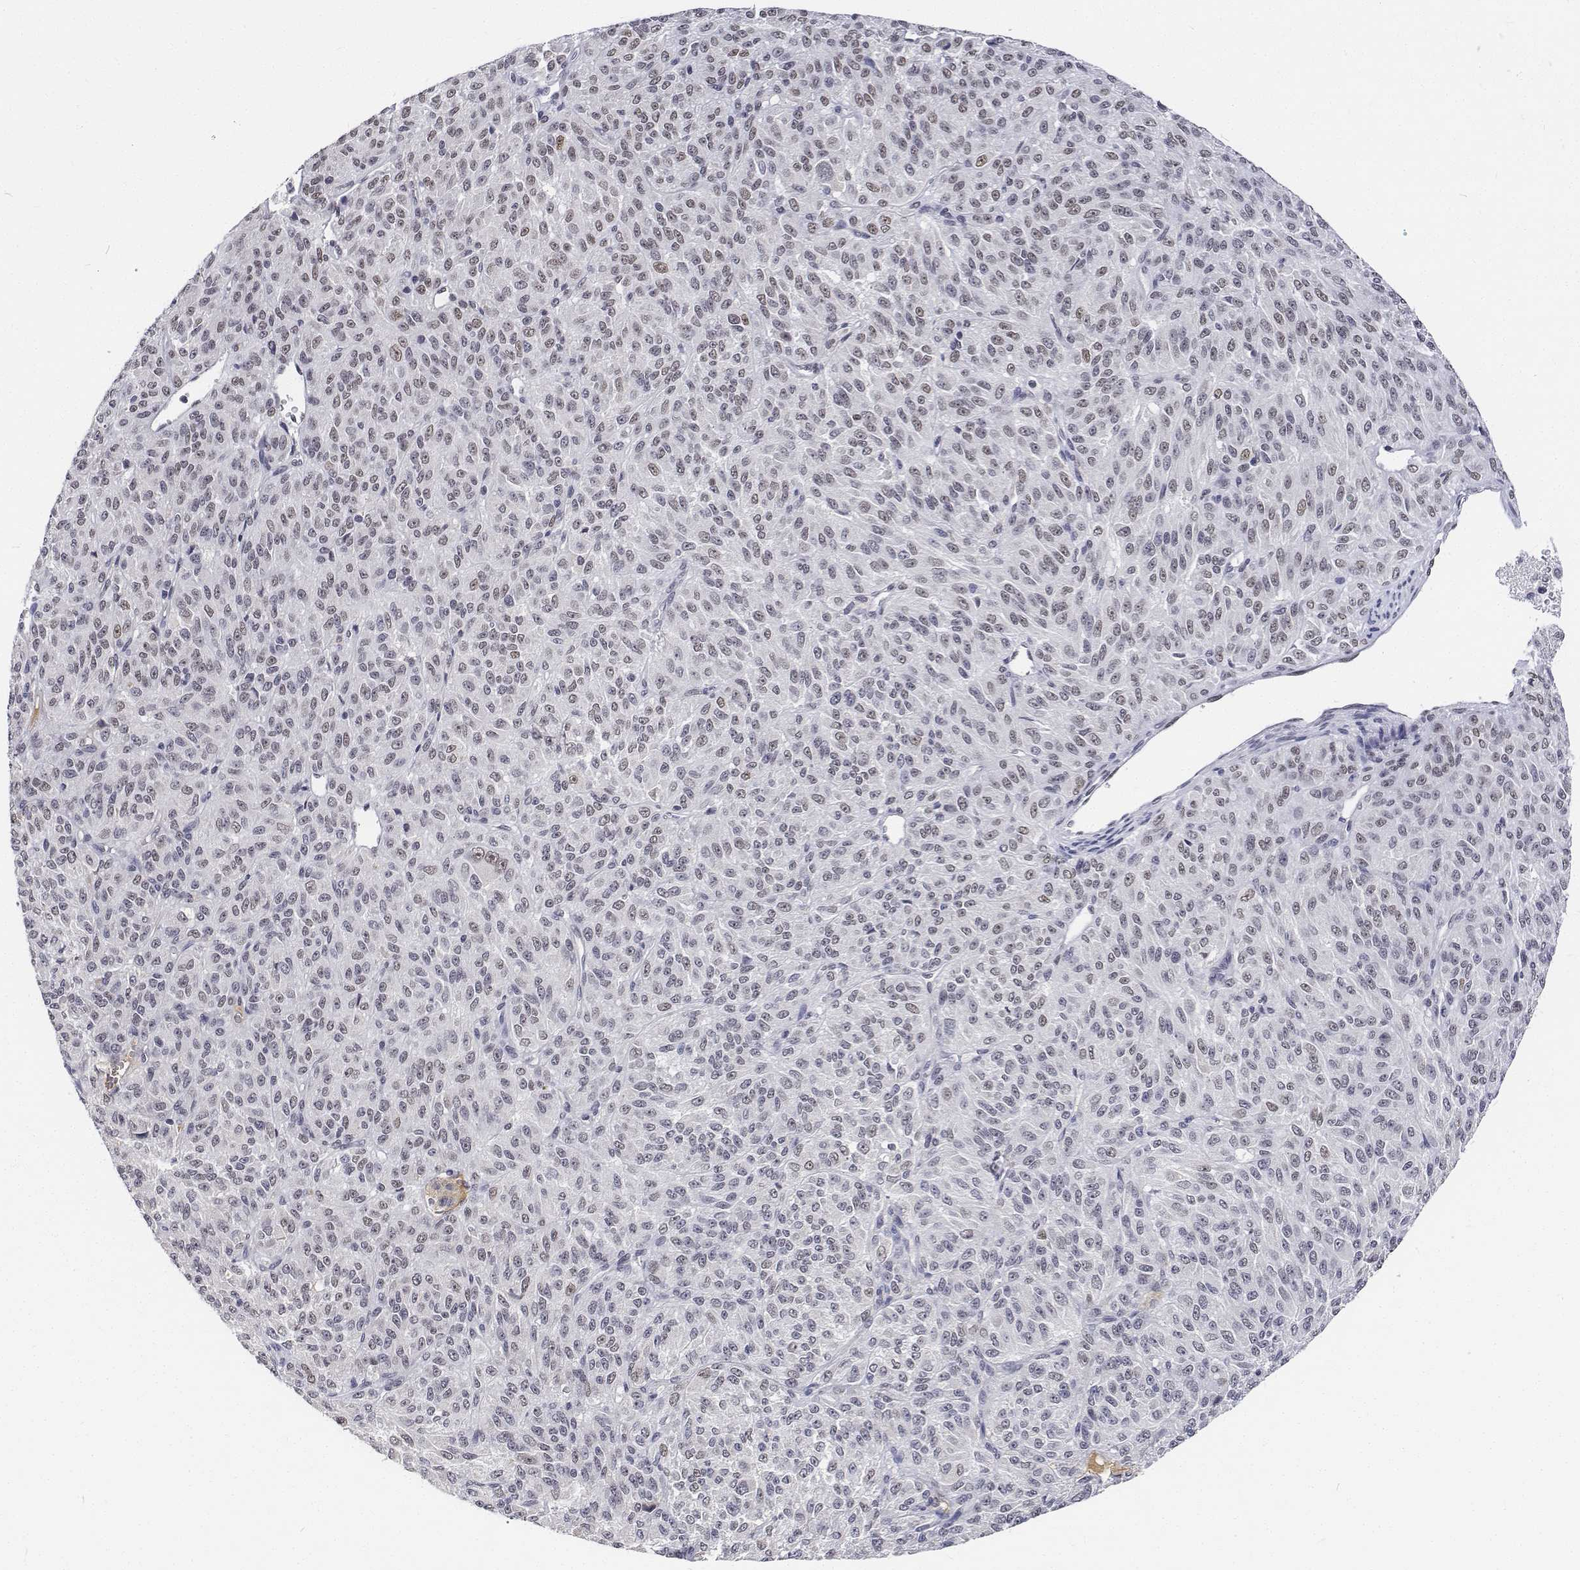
{"staining": {"intensity": "weak", "quantity": "<25%", "location": "nuclear"}, "tissue": "melanoma", "cell_type": "Tumor cells", "image_type": "cancer", "snomed": [{"axis": "morphology", "description": "Malignant melanoma, Metastatic site"}, {"axis": "topography", "description": "Brain"}], "caption": "The photomicrograph shows no staining of tumor cells in malignant melanoma (metastatic site).", "gene": "ATRX", "patient": {"sex": "female", "age": 56}}